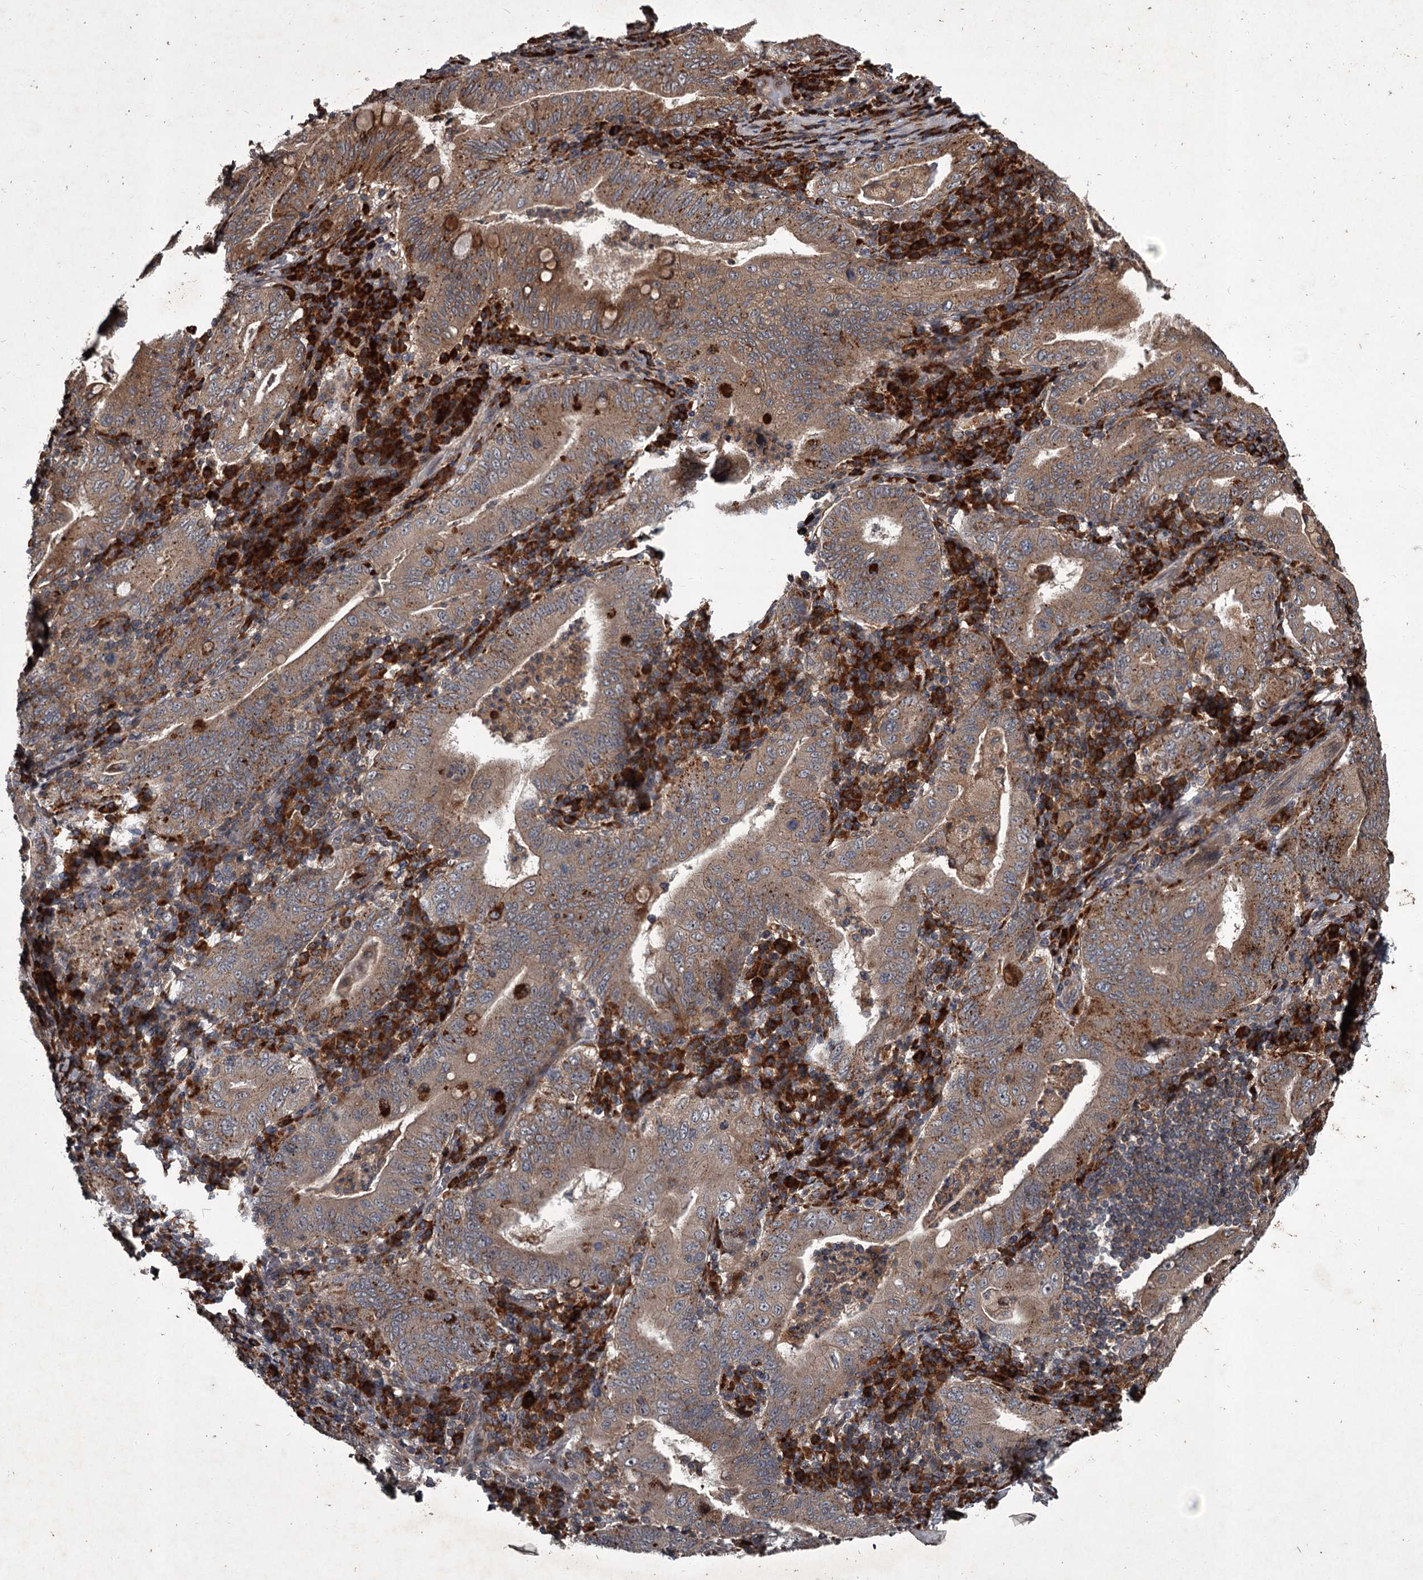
{"staining": {"intensity": "moderate", "quantity": ">75%", "location": "cytoplasmic/membranous"}, "tissue": "stomach cancer", "cell_type": "Tumor cells", "image_type": "cancer", "snomed": [{"axis": "morphology", "description": "Normal tissue, NOS"}, {"axis": "morphology", "description": "Adenocarcinoma, NOS"}, {"axis": "topography", "description": "Esophagus"}, {"axis": "topography", "description": "Stomach, upper"}, {"axis": "topography", "description": "Peripheral nerve tissue"}], "caption": "An image showing moderate cytoplasmic/membranous positivity in about >75% of tumor cells in stomach adenocarcinoma, as visualized by brown immunohistochemical staining.", "gene": "UNC93B1", "patient": {"sex": "male", "age": 62}}